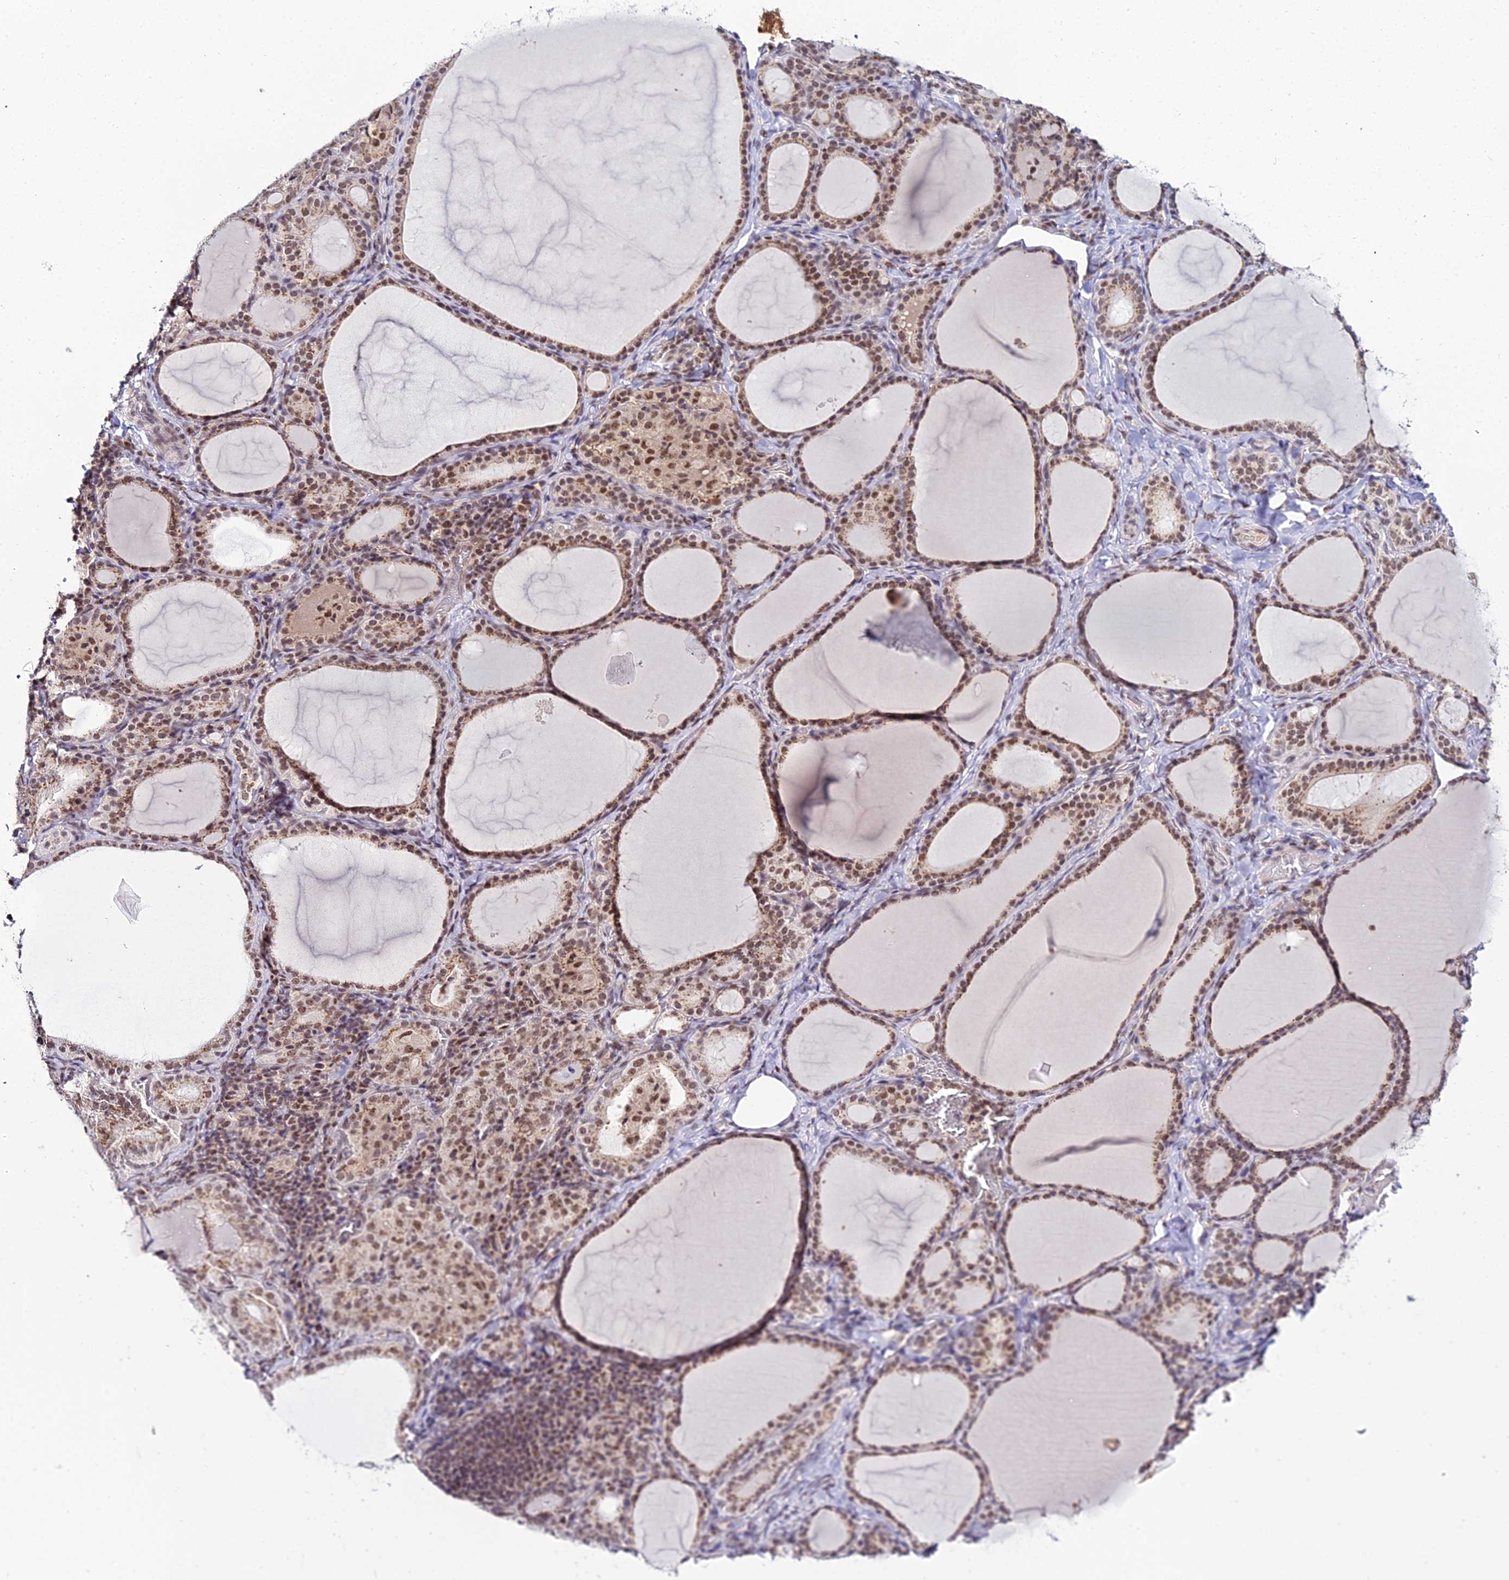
{"staining": {"intensity": "strong", "quantity": ">75%", "location": "nuclear"}, "tissue": "thyroid gland", "cell_type": "Glandular cells", "image_type": "normal", "snomed": [{"axis": "morphology", "description": "Normal tissue, NOS"}, {"axis": "topography", "description": "Thyroid gland"}], "caption": "A brown stain highlights strong nuclear staining of a protein in glandular cells of unremarkable thyroid gland.", "gene": "EXOSC3", "patient": {"sex": "female", "age": 39}}